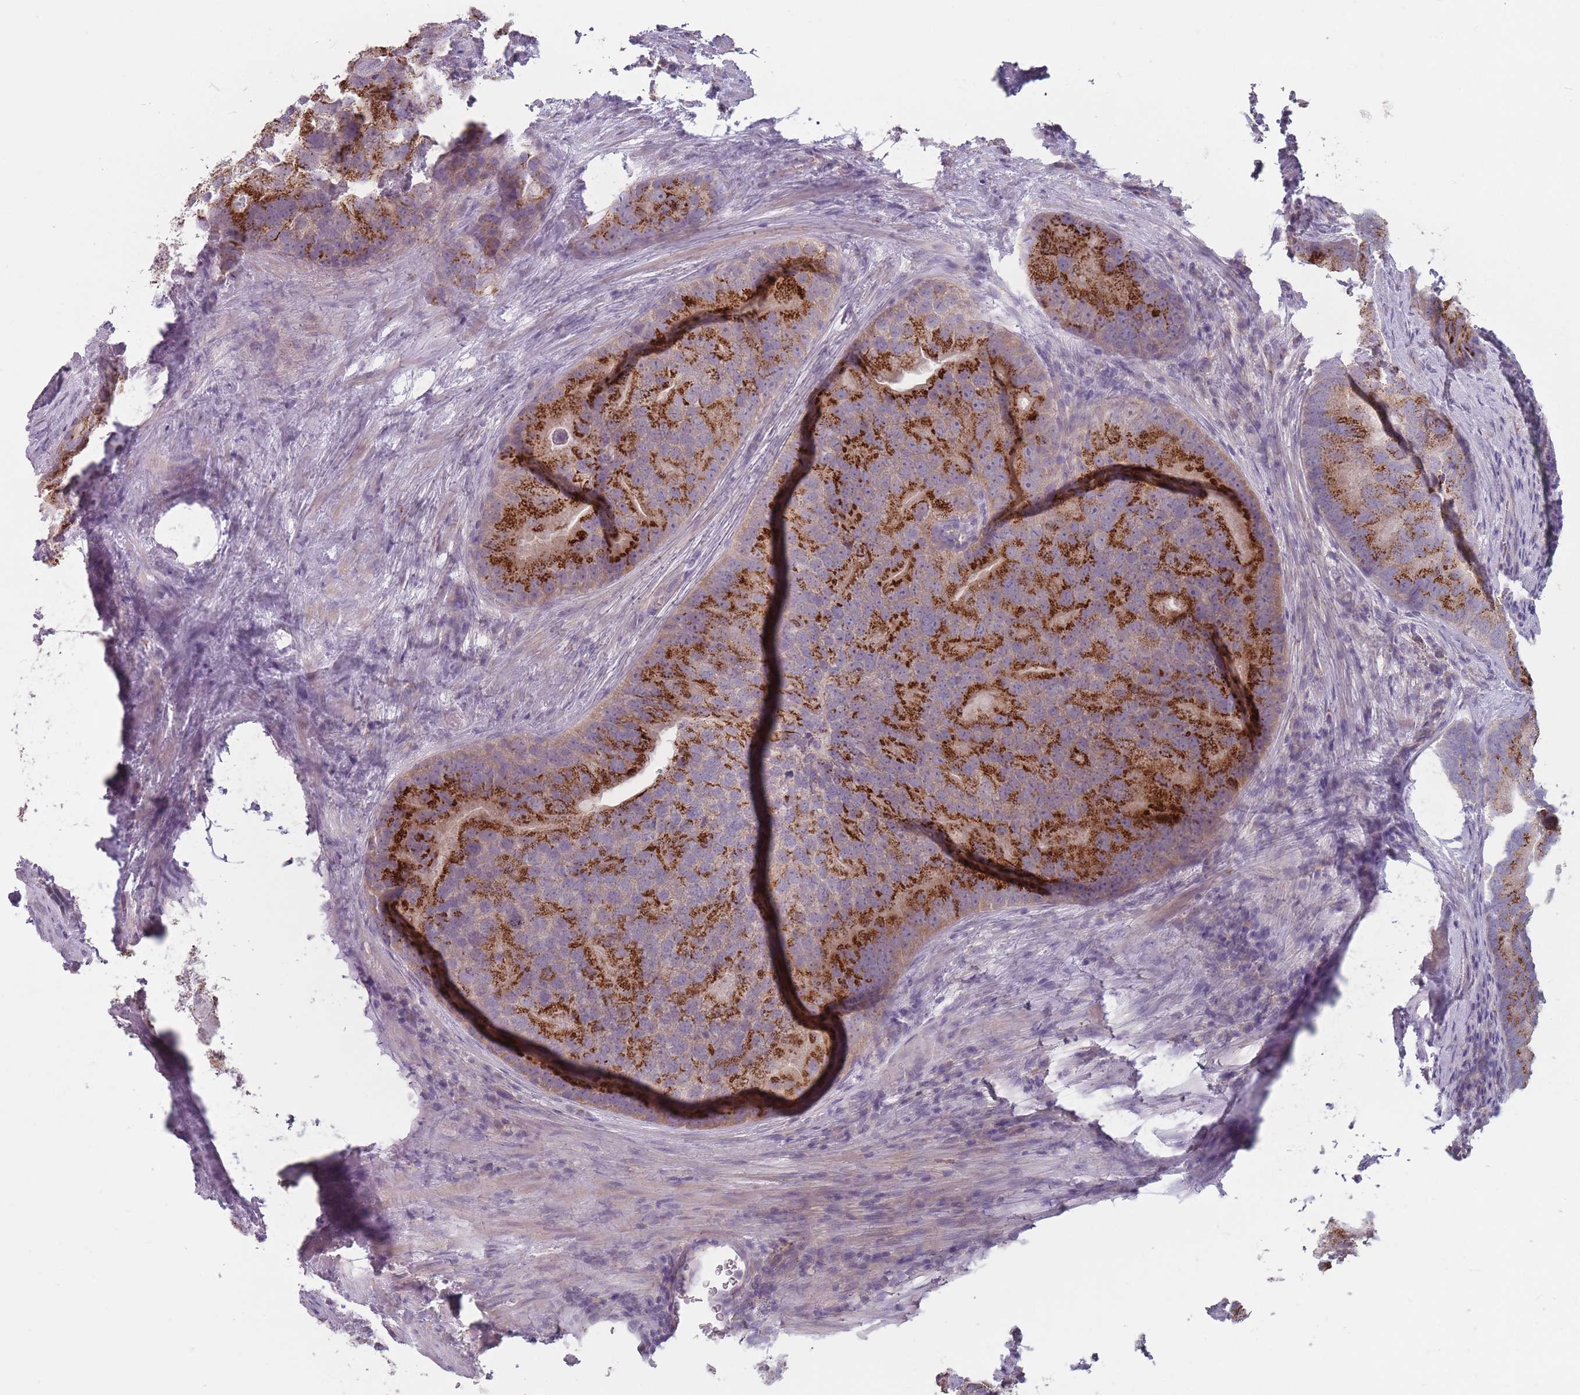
{"staining": {"intensity": "strong", "quantity": "25%-75%", "location": "cytoplasmic/membranous"}, "tissue": "prostate cancer", "cell_type": "Tumor cells", "image_type": "cancer", "snomed": [{"axis": "morphology", "description": "Adenocarcinoma, High grade"}, {"axis": "topography", "description": "Prostate"}], "caption": "Prostate adenocarcinoma (high-grade) tissue reveals strong cytoplasmic/membranous staining in about 25%-75% of tumor cells", "gene": "AKAIN1", "patient": {"sex": "male", "age": 62}}